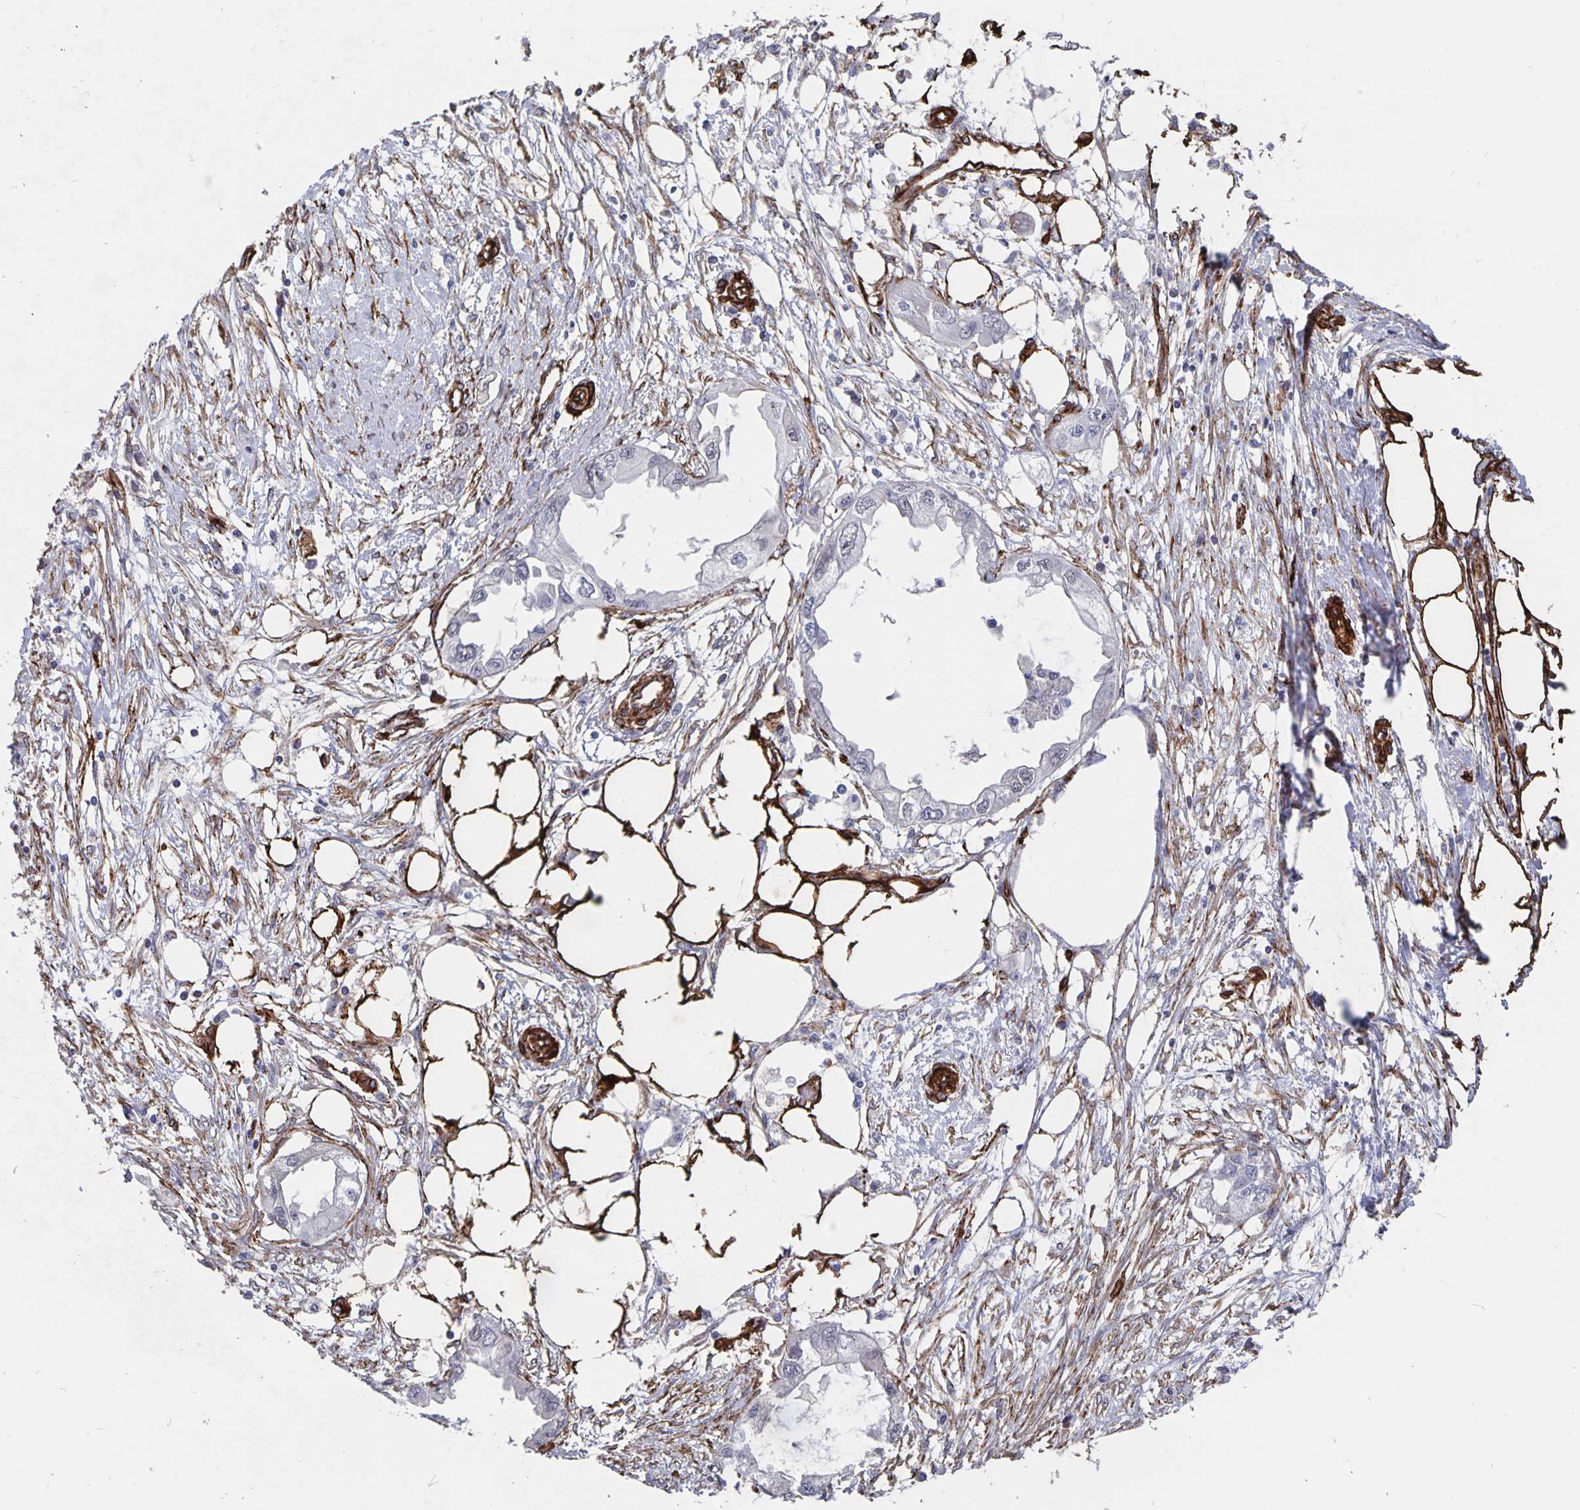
{"staining": {"intensity": "negative", "quantity": "none", "location": "none"}, "tissue": "endometrial cancer", "cell_type": "Tumor cells", "image_type": "cancer", "snomed": [{"axis": "morphology", "description": "Adenocarcinoma, NOS"}, {"axis": "morphology", "description": "Adenocarcinoma, metastatic, NOS"}, {"axis": "topography", "description": "Adipose tissue"}, {"axis": "topography", "description": "Endometrium"}], "caption": "DAB (3,3'-diaminobenzidine) immunohistochemical staining of human endometrial cancer shows no significant expression in tumor cells.", "gene": "DCHS2", "patient": {"sex": "female", "age": 67}}